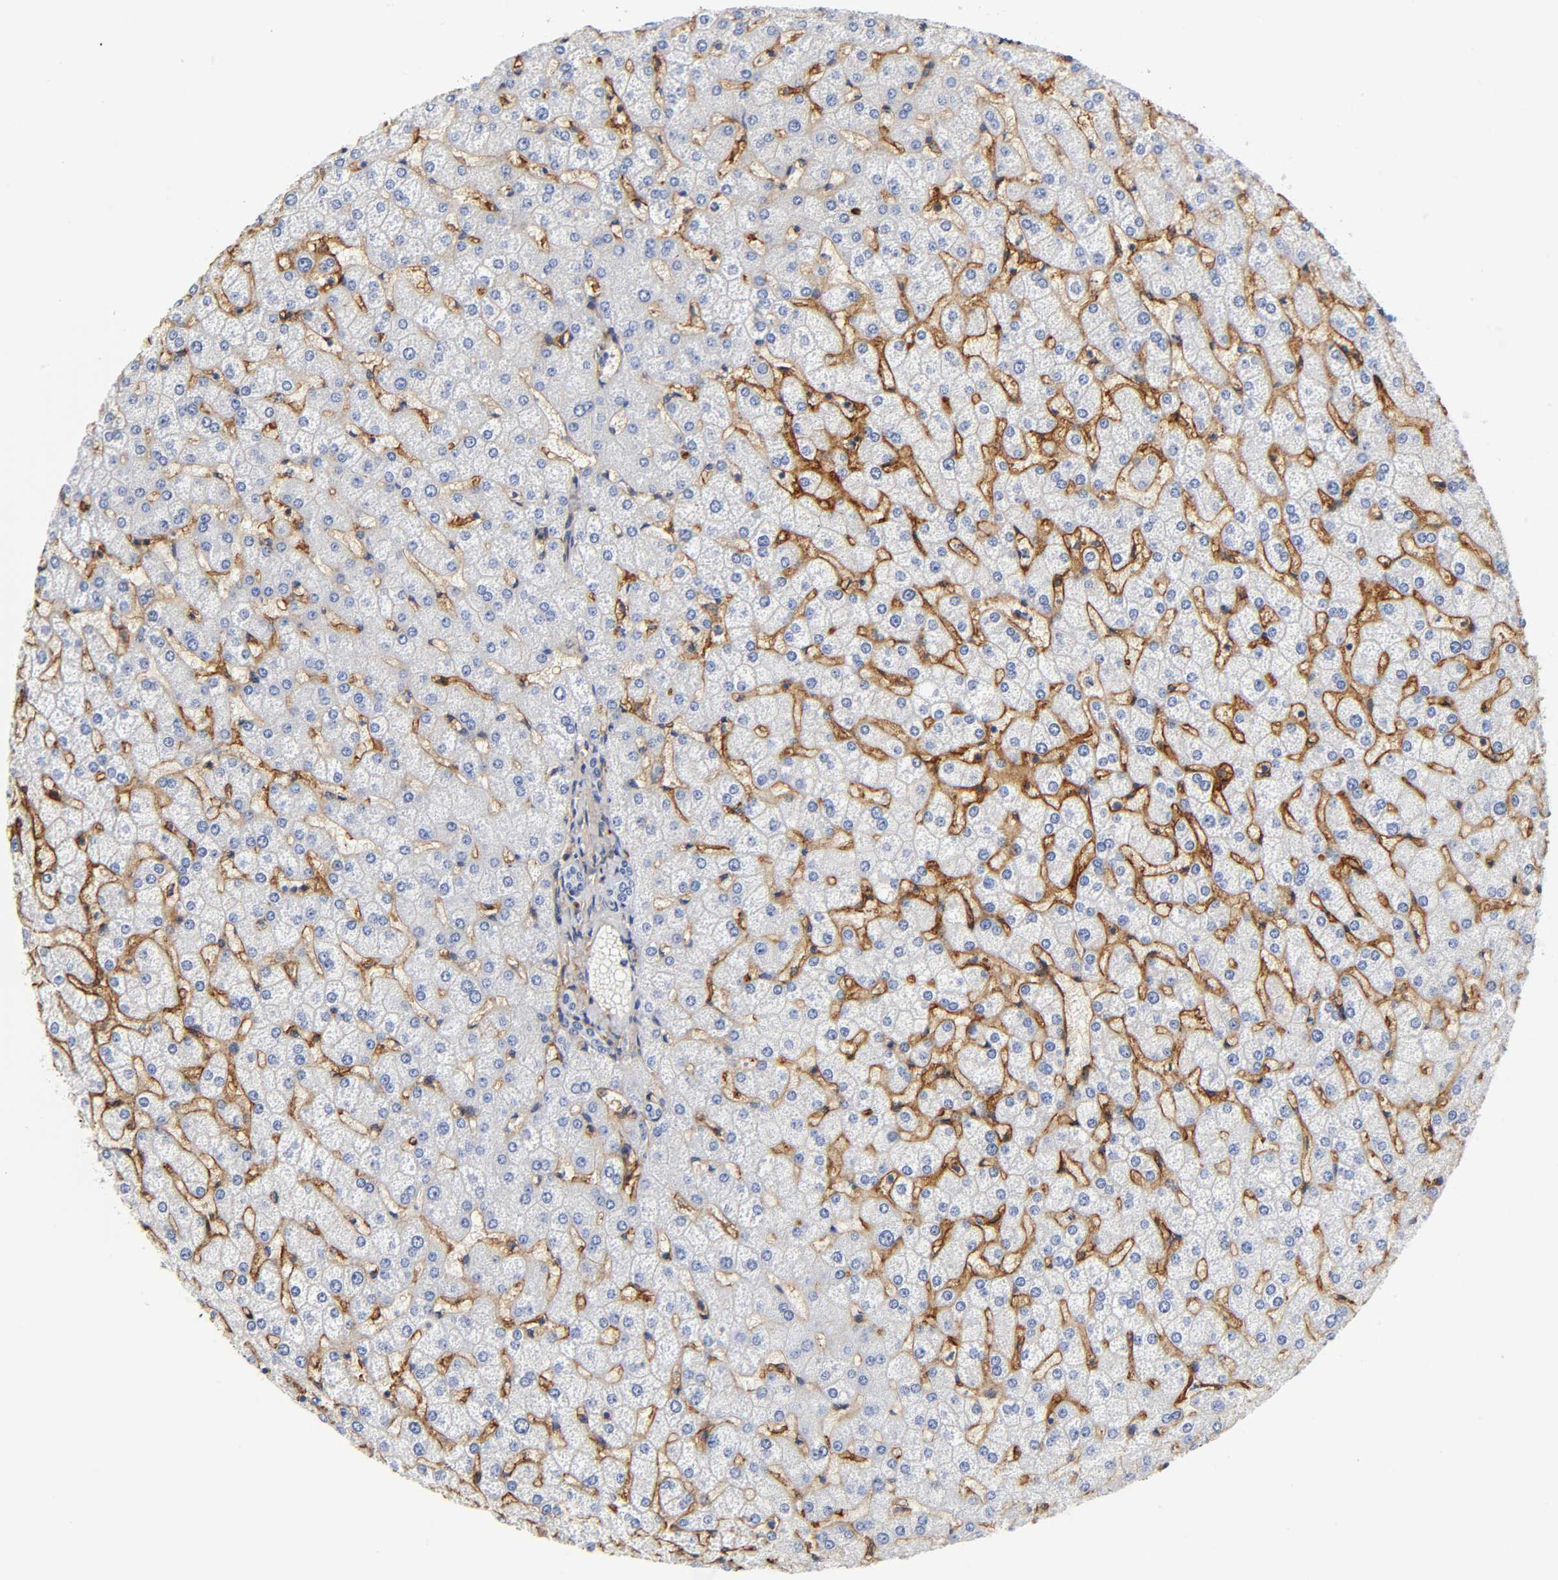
{"staining": {"intensity": "negative", "quantity": "none", "location": "none"}, "tissue": "liver", "cell_type": "Cholangiocytes", "image_type": "normal", "snomed": [{"axis": "morphology", "description": "Normal tissue, NOS"}, {"axis": "topography", "description": "Liver"}], "caption": "The IHC photomicrograph has no significant staining in cholangiocytes of liver. (Brightfield microscopy of DAB (3,3'-diaminobenzidine) immunohistochemistry at high magnification).", "gene": "ICAM1", "patient": {"sex": "female", "age": 32}}